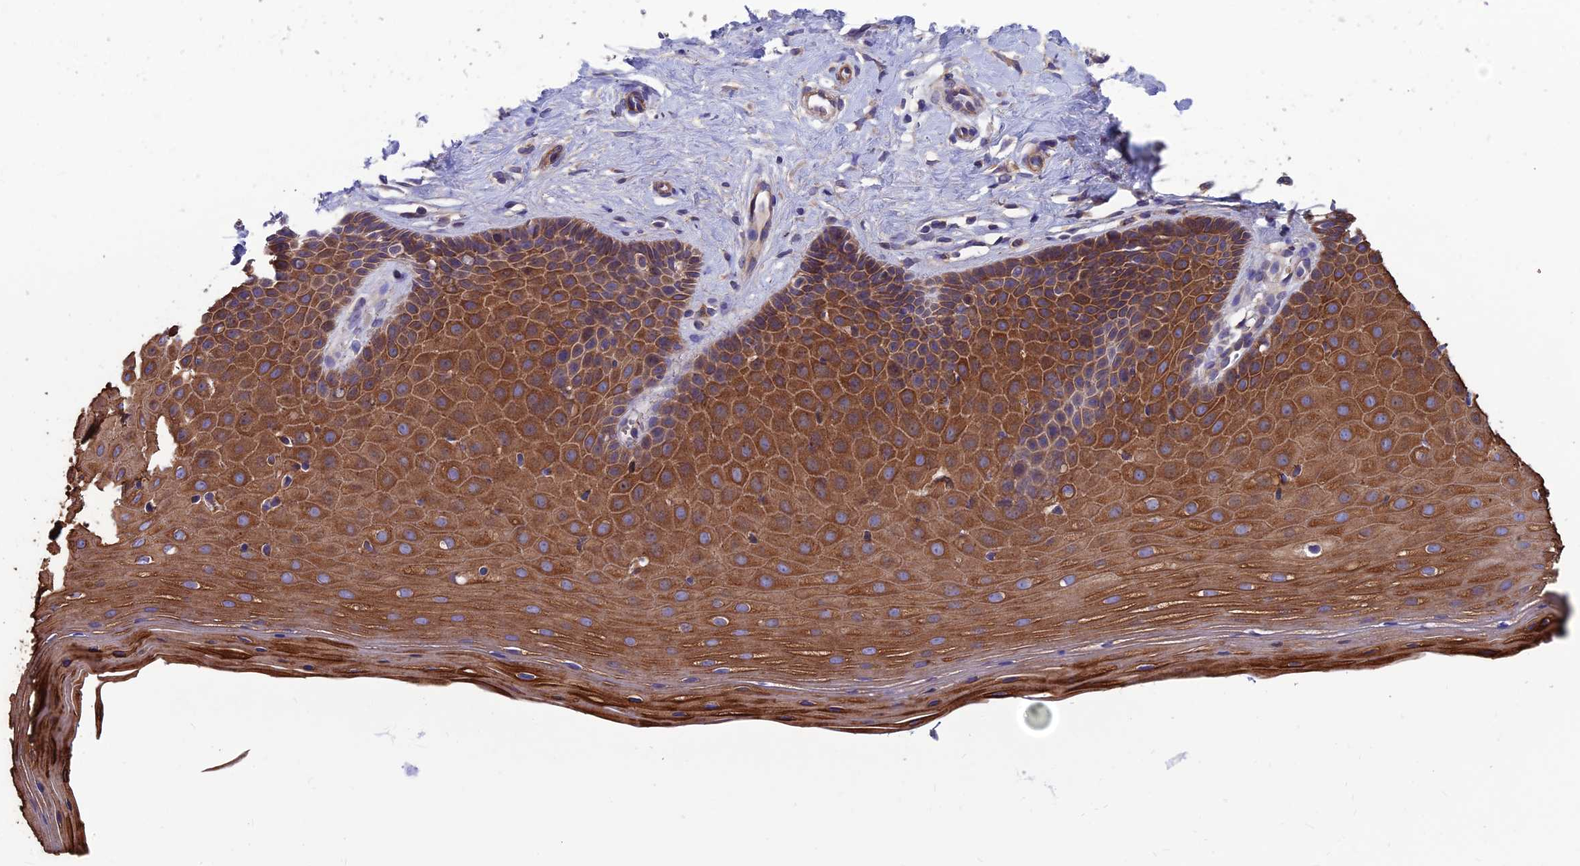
{"staining": {"intensity": "weak", "quantity": "<25%", "location": "cytoplasmic/membranous"}, "tissue": "cervix", "cell_type": "Glandular cells", "image_type": "normal", "snomed": [{"axis": "morphology", "description": "Normal tissue, NOS"}, {"axis": "topography", "description": "Cervix"}], "caption": "A photomicrograph of human cervix is negative for staining in glandular cells. (IHC, brightfield microscopy, high magnification).", "gene": "VPS16", "patient": {"sex": "female", "age": 36}}